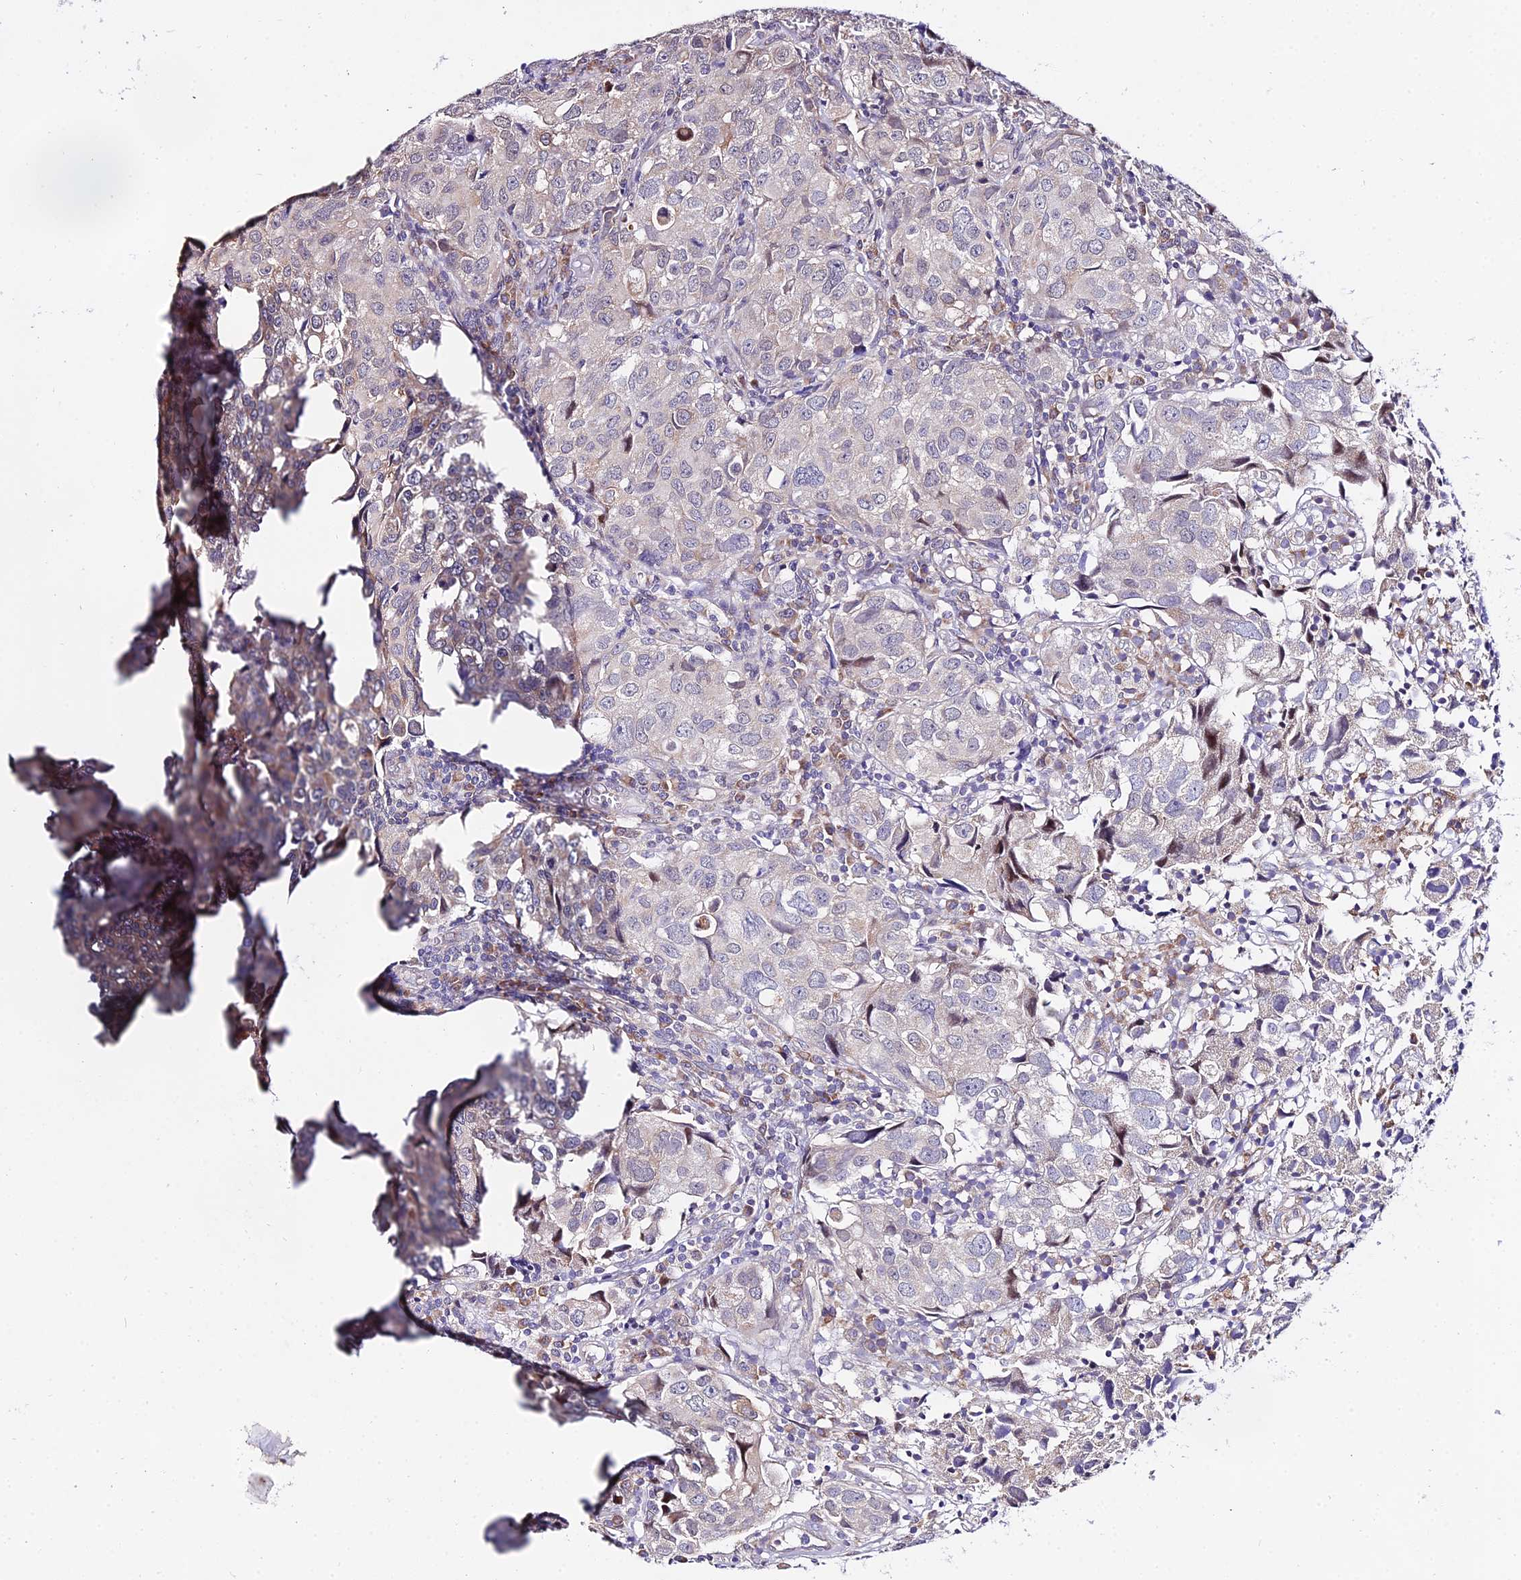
{"staining": {"intensity": "negative", "quantity": "none", "location": "none"}, "tissue": "urothelial cancer", "cell_type": "Tumor cells", "image_type": "cancer", "snomed": [{"axis": "morphology", "description": "Urothelial carcinoma, High grade"}, {"axis": "topography", "description": "Urinary bladder"}], "caption": "Immunohistochemistry (IHC) histopathology image of human high-grade urothelial carcinoma stained for a protein (brown), which displays no expression in tumor cells.", "gene": "ATP5PB", "patient": {"sex": "female", "age": 75}}